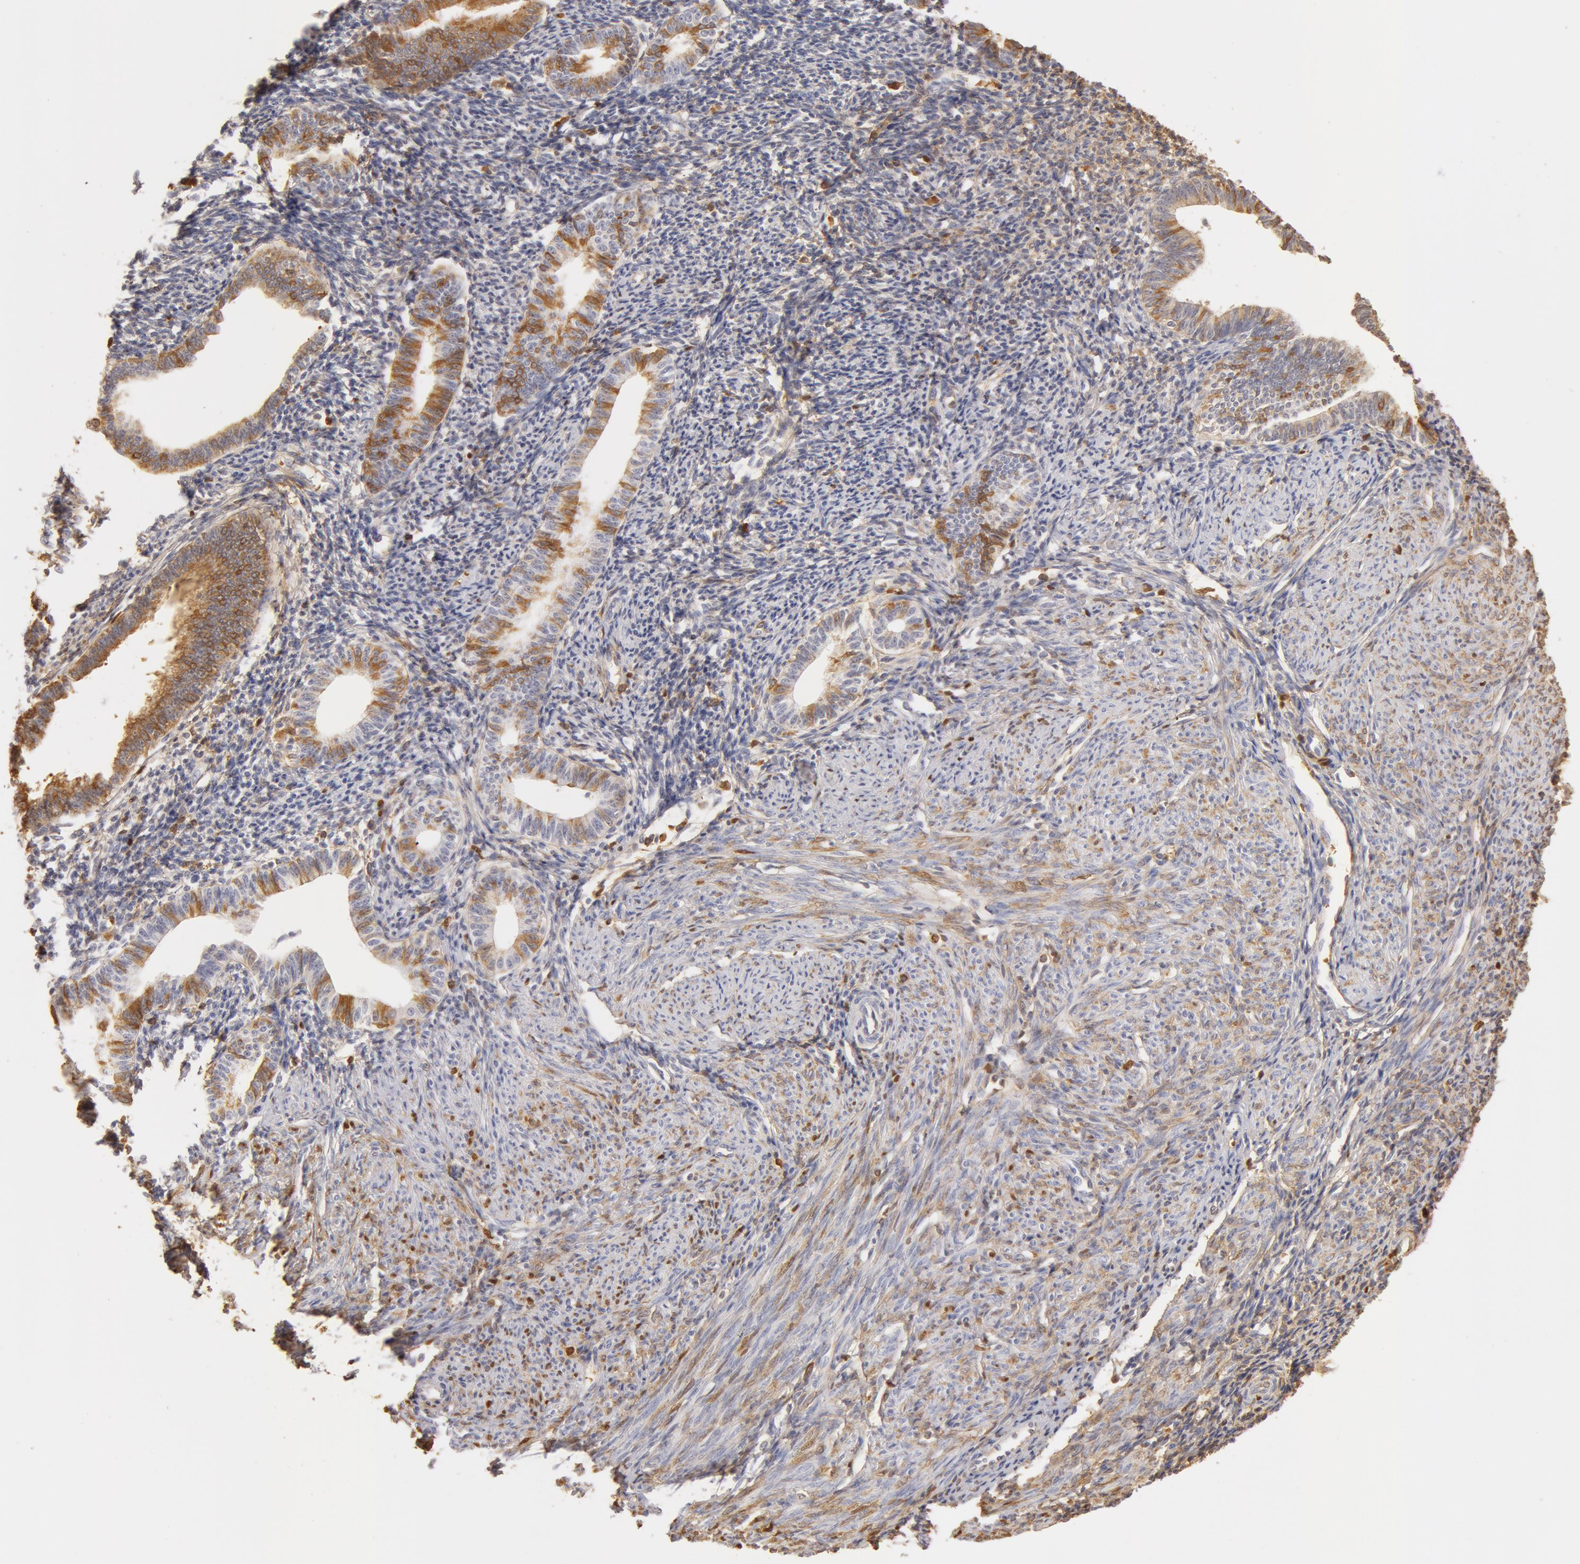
{"staining": {"intensity": "negative", "quantity": "none", "location": "none"}, "tissue": "endometrium", "cell_type": "Cells in endometrial stroma", "image_type": "normal", "snomed": [{"axis": "morphology", "description": "Normal tissue, NOS"}, {"axis": "topography", "description": "Endometrium"}], "caption": "High power microscopy photomicrograph of an immunohistochemistry (IHC) histopathology image of unremarkable endometrium, revealing no significant staining in cells in endometrial stroma. The staining was performed using DAB to visualize the protein expression in brown, while the nuclei were stained in blue with hematoxylin (Magnification: 20x).", "gene": "TF", "patient": {"sex": "female", "age": 52}}